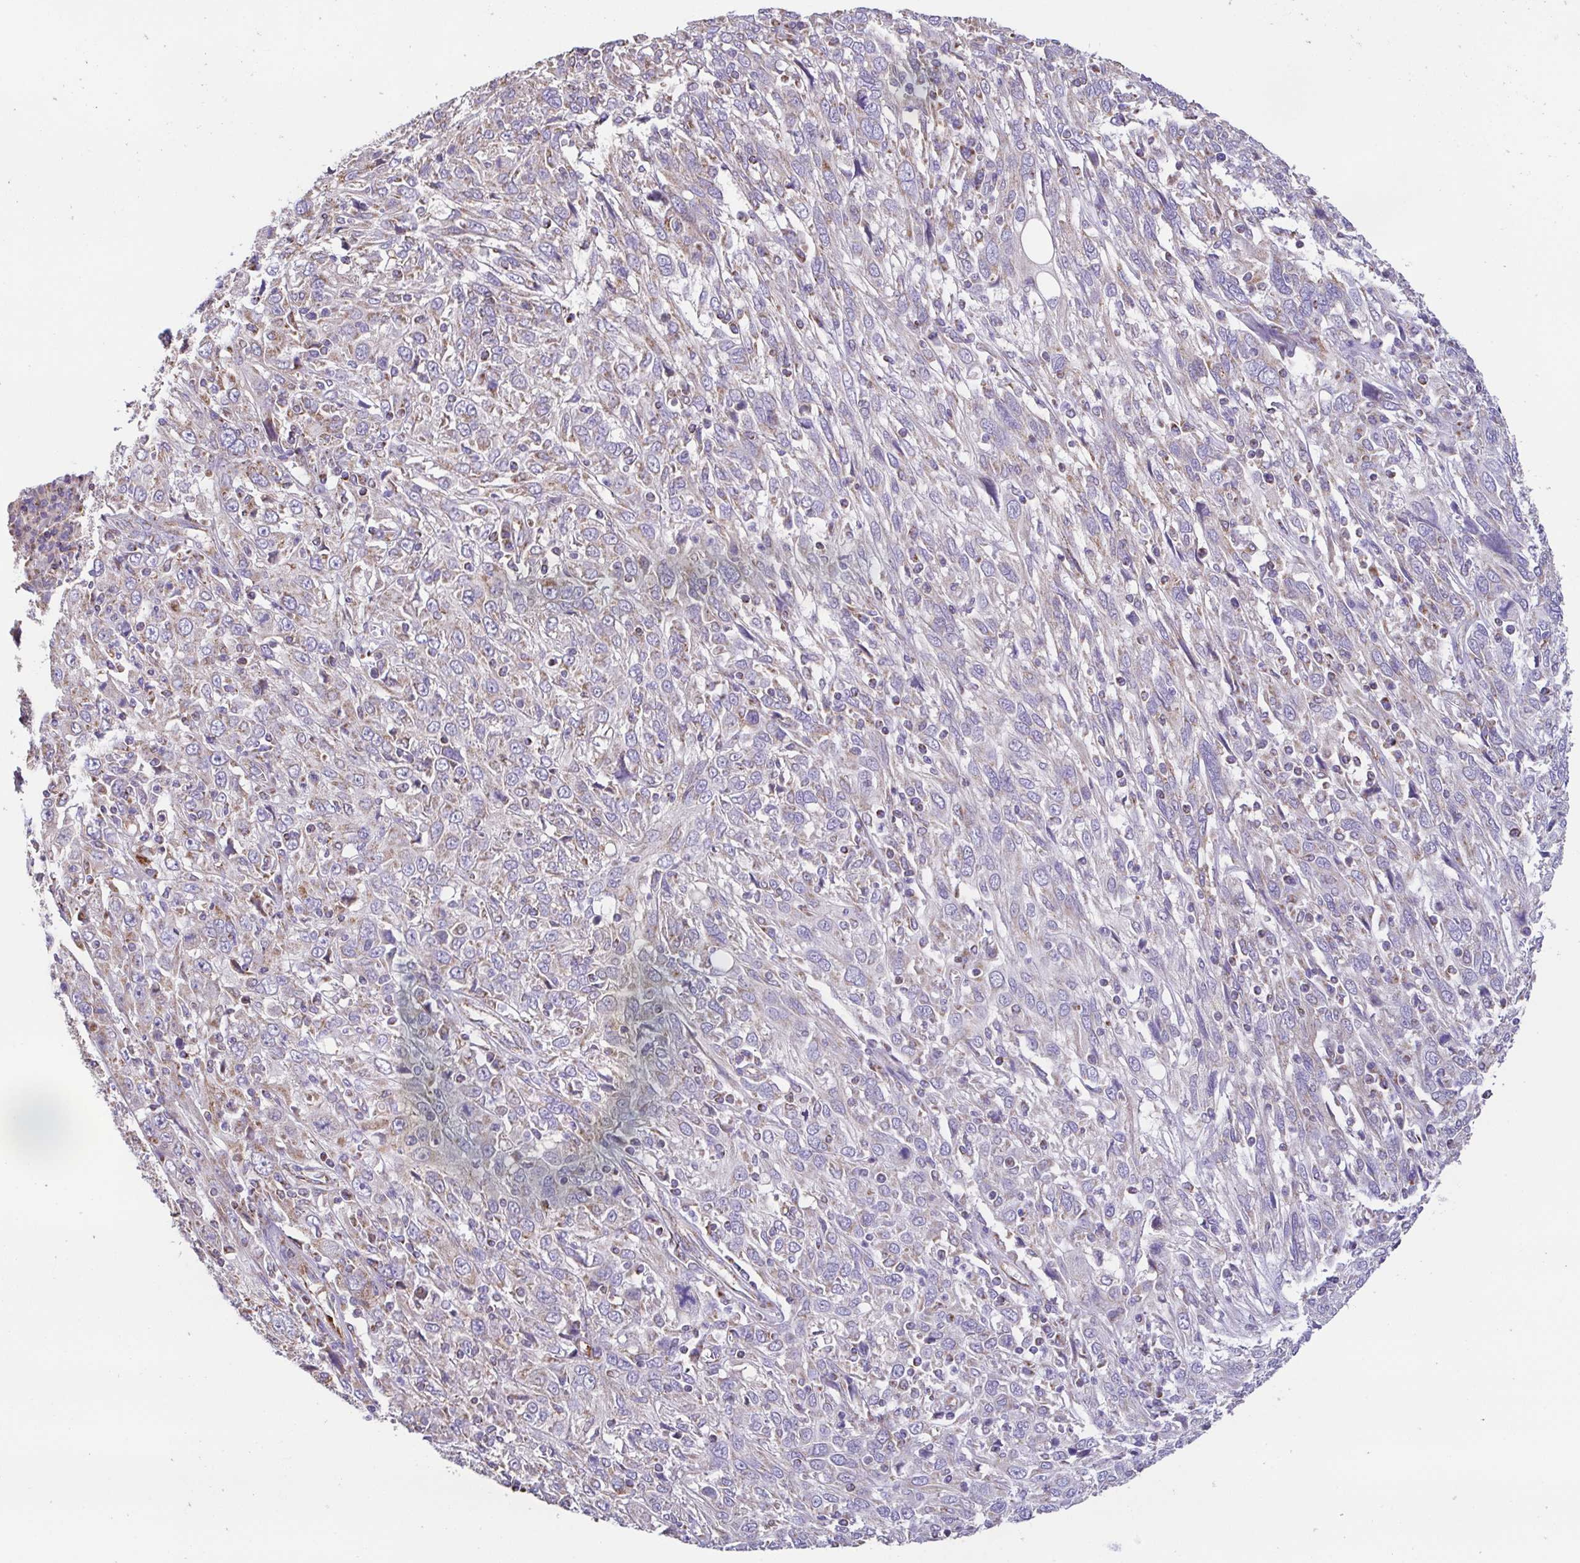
{"staining": {"intensity": "weak", "quantity": "<25%", "location": "cytoplasmic/membranous"}, "tissue": "cervical cancer", "cell_type": "Tumor cells", "image_type": "cancer", "snomed": [{"axis": "morphology", "description": "Squamous cell carcinoma, NOS"}, {"axis": "topography", "description": "Cervix"}], "caption": "This is a image of immunohistochemistry staining of cervical cancer (squamous cell carcinoma), which shows no expression in tumor cells.", "gene": "GINM1", "patient": {"sex": "female", "age": 46}}